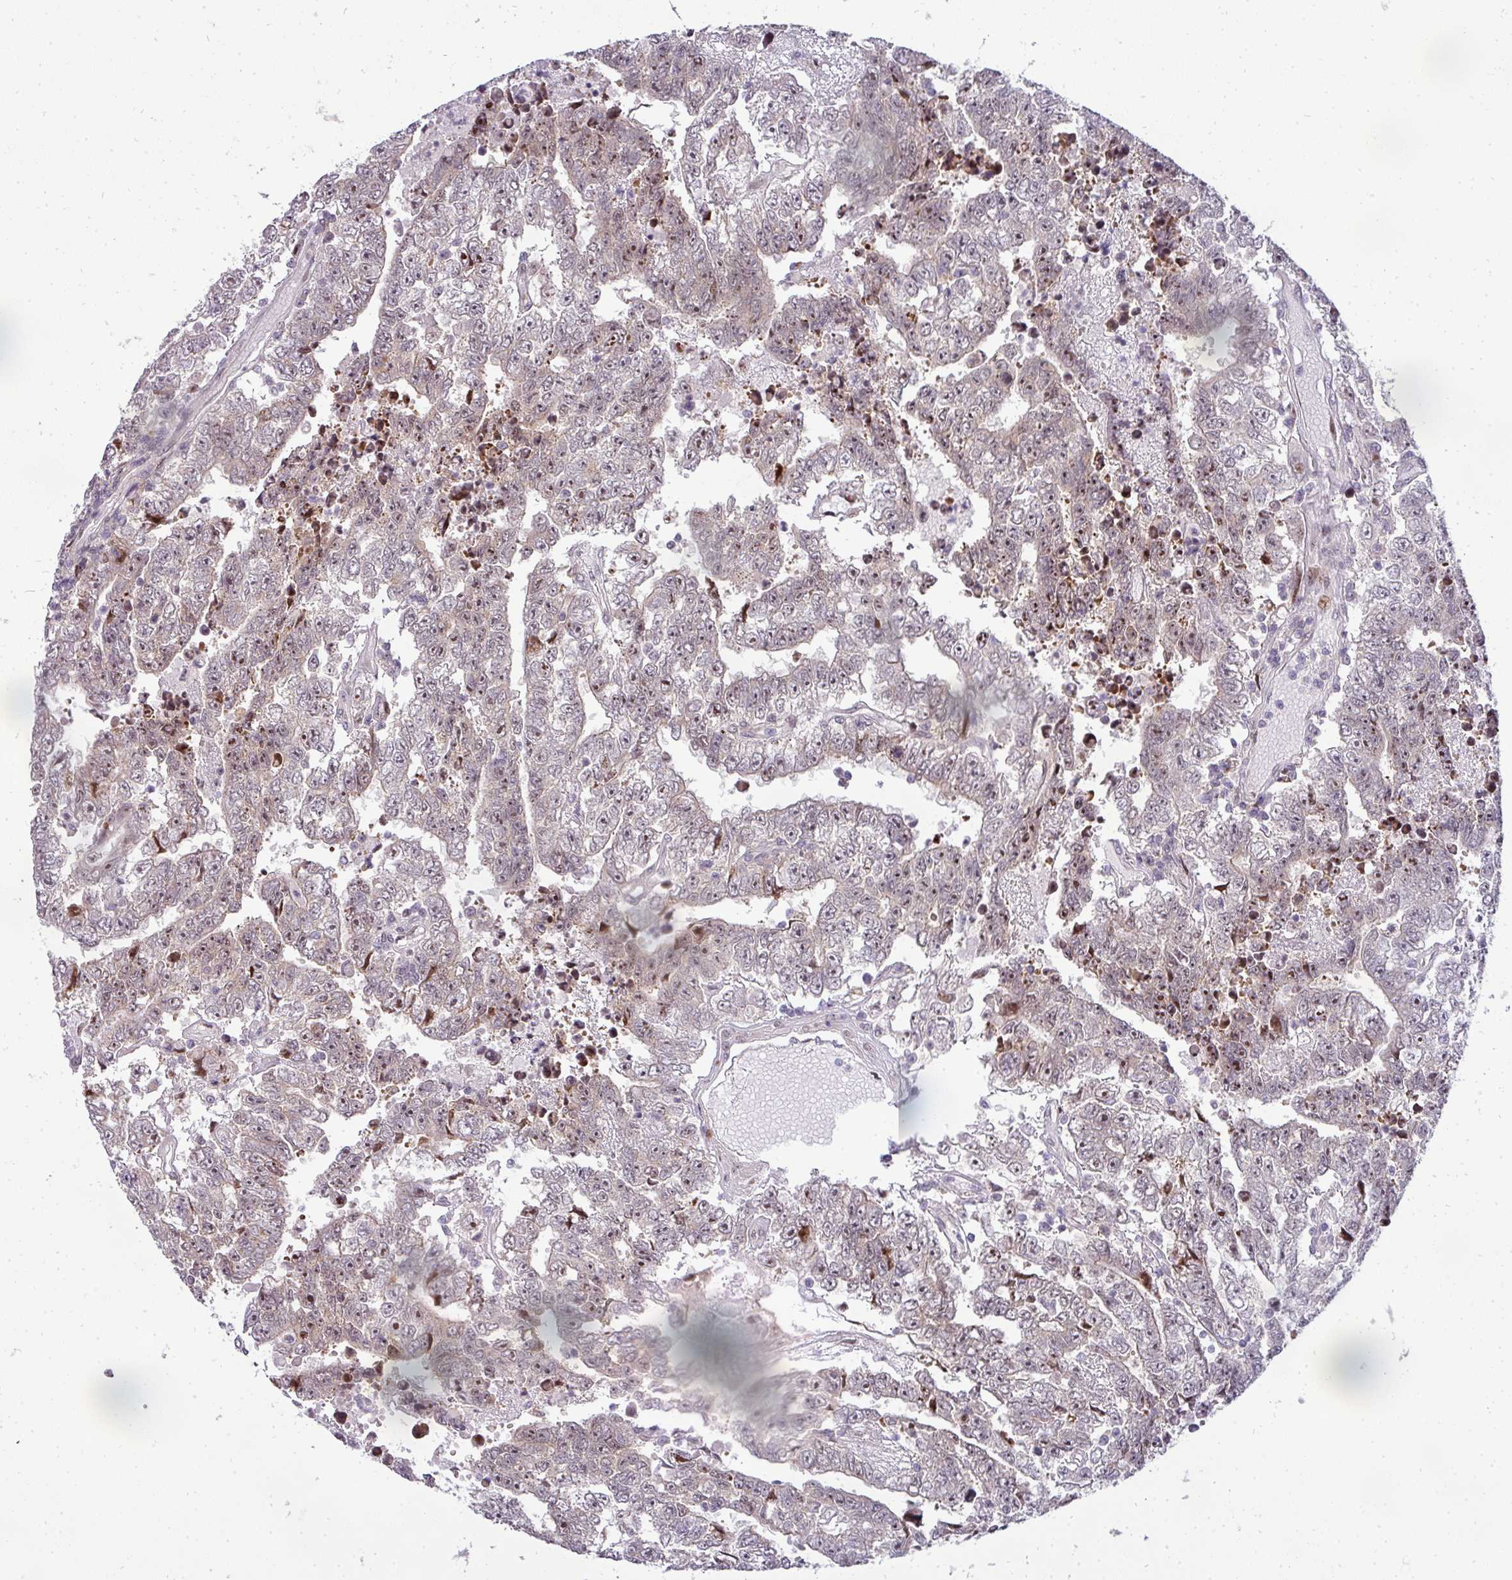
{"staining": {"intensity": "weak", "quantity": "<25%", "location": "nuclear"}, "tissue": "testis cancer", "cell_type": "Tumor cells", "image_type": "cancer", "snomed": [{"axis": "morphology", "description": "Carcinoma, Embryonal, NOS"}, {"axis": "topography", "description": "Testis"}], "caption": "The immunohistochemistry image has no significant expression in tumor cells of embryonal carcinoma (testis) tissue.", "gene": "PATZ1", "patient": {"sex": "male", "age": 25}}